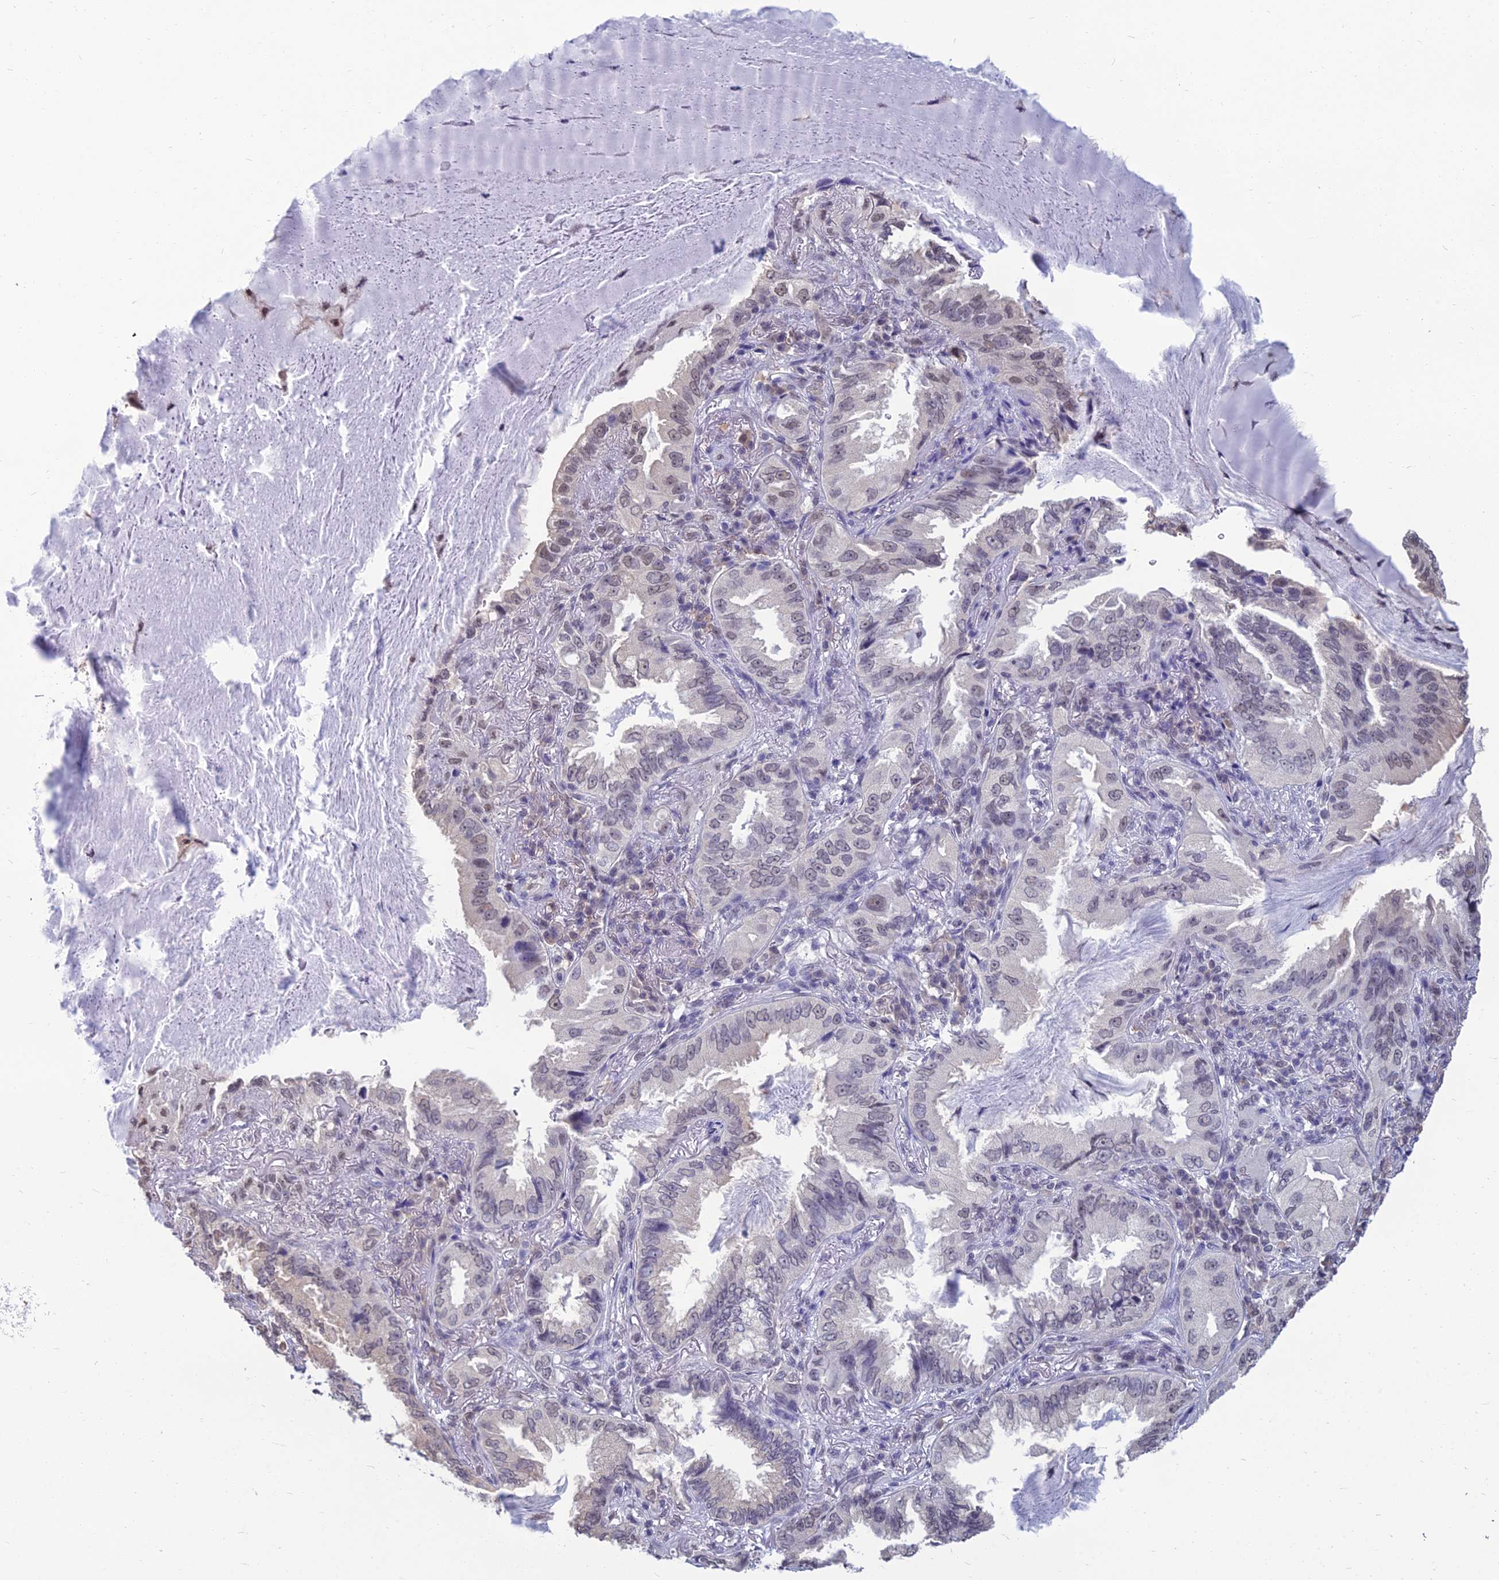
{"staining": {"intensity": "weak", "quantity": "<25%", "location": "nuclear"}, "tissue": "lung cancer", "cell_type": "Tumor cells", "image_type": "cancer", "snomed": [{"axis": "morphology", "description": "Adenocarcinoma, NOS"}, {"axis": "topography", "description": "Lung"}], "caption": "Immunohistochemical staining of human lung adenocarcinoma demonstrates no significant positivity in tumor cells. (DAB (3,3'-diaminobenzidine) immunohistochemistry with hematoxylin counter stain).", "gene": "SRSF7", "patient": {"sex": "female", "age": 69}}